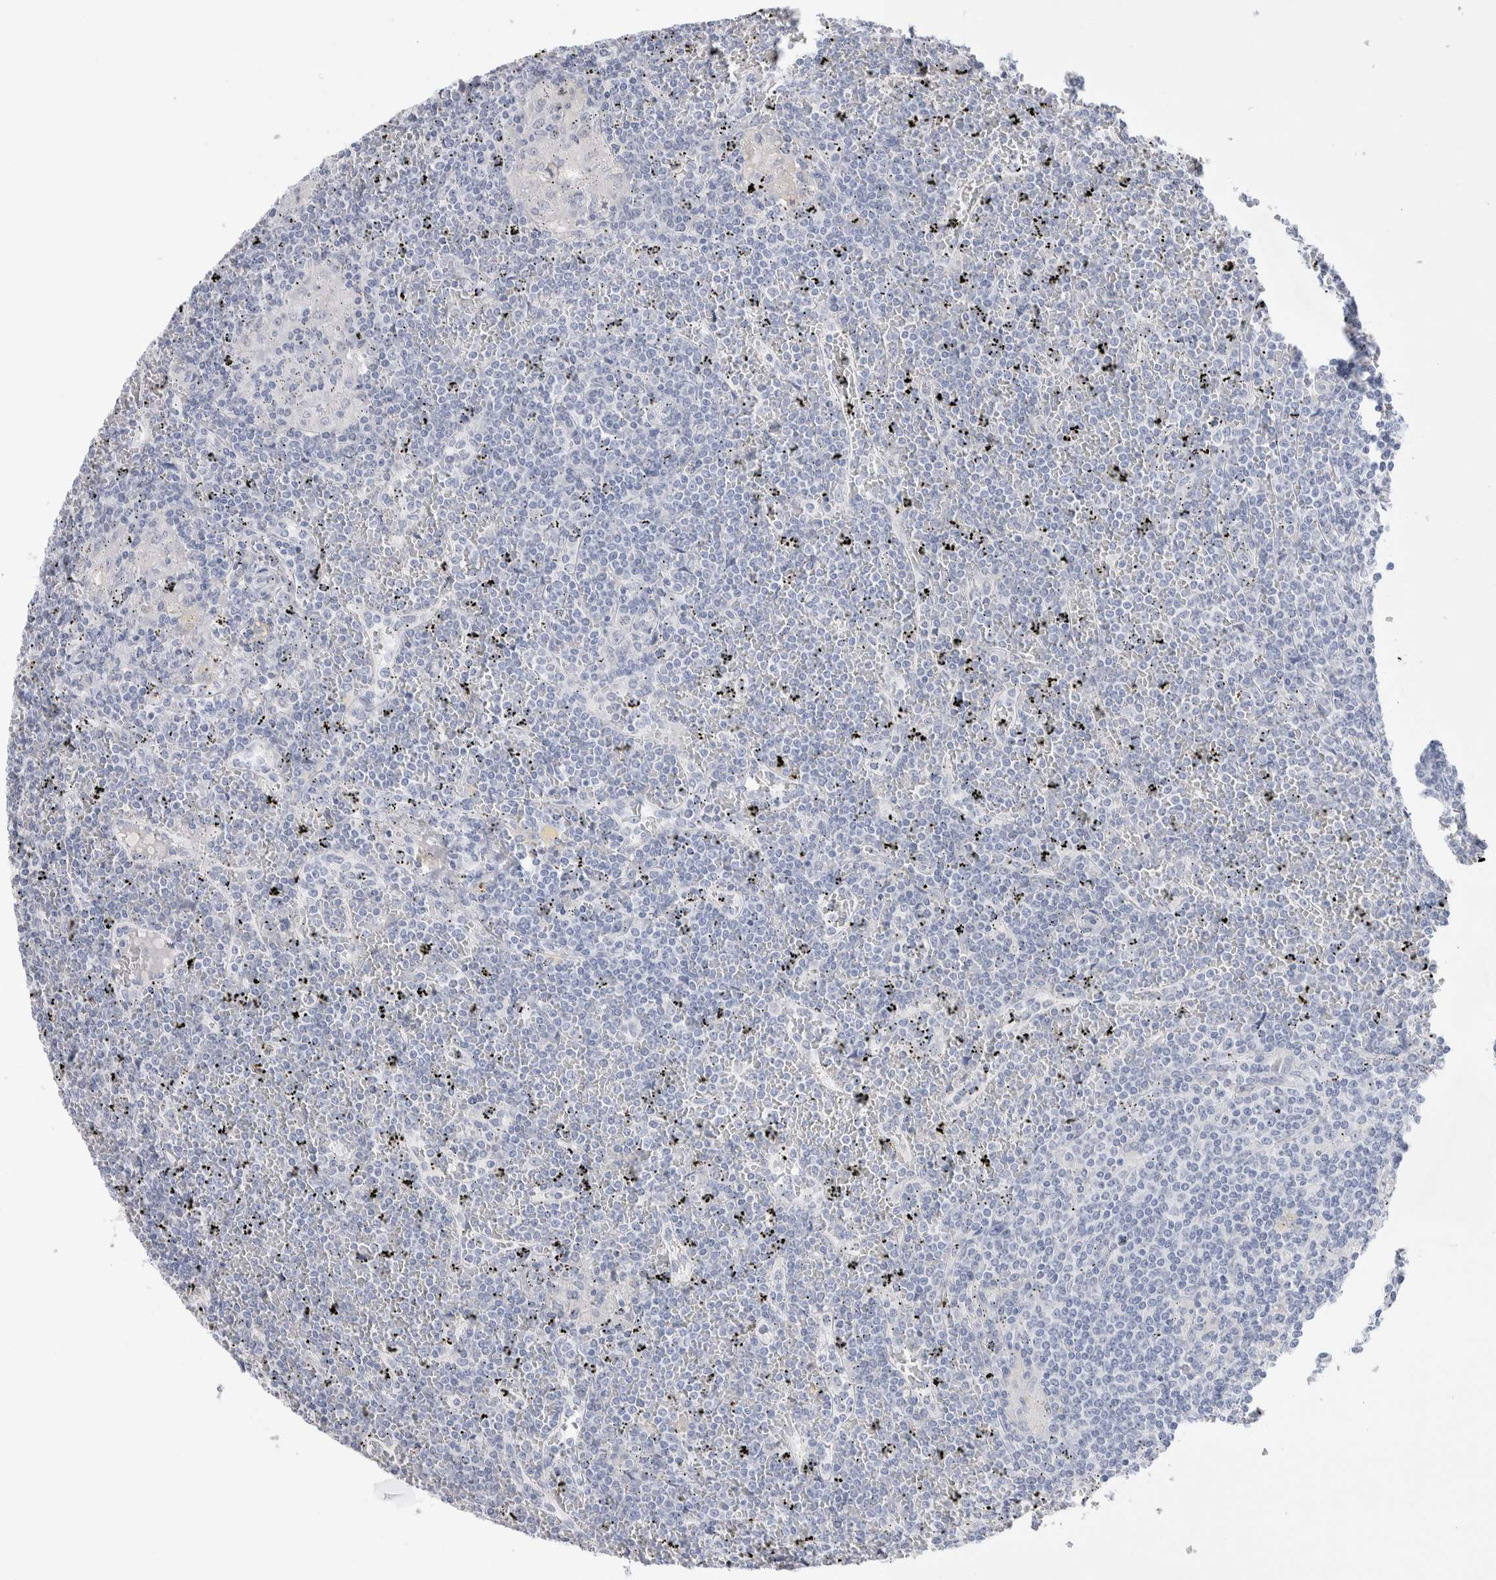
{"staining": {"intensity": "negative", "quantity": "none", "location": "none"}, "tissue": "lymphoma", "cell_type": "Tumor cells", "image_type": "cancer", "snomed": [{"axis": "morphology", "description": "Malignant lymphoma, non-Hodgkin's type, Low grade"}, {"axis": "topography", "description": "Spleen"}], "caption": "This is a histopathology image of immunohistochemistry staining of low-grade malignant lymphoma, non-Hodgkin's type, which shows no expression in tumor cells. Brightfield microscopy of immunohistochemistry (IHC) stained with DAB (brown) and hematoxylin (blue), captured at high magnification.", "gene": "GDA", "patient": {"sex": "female", "age": 19}}